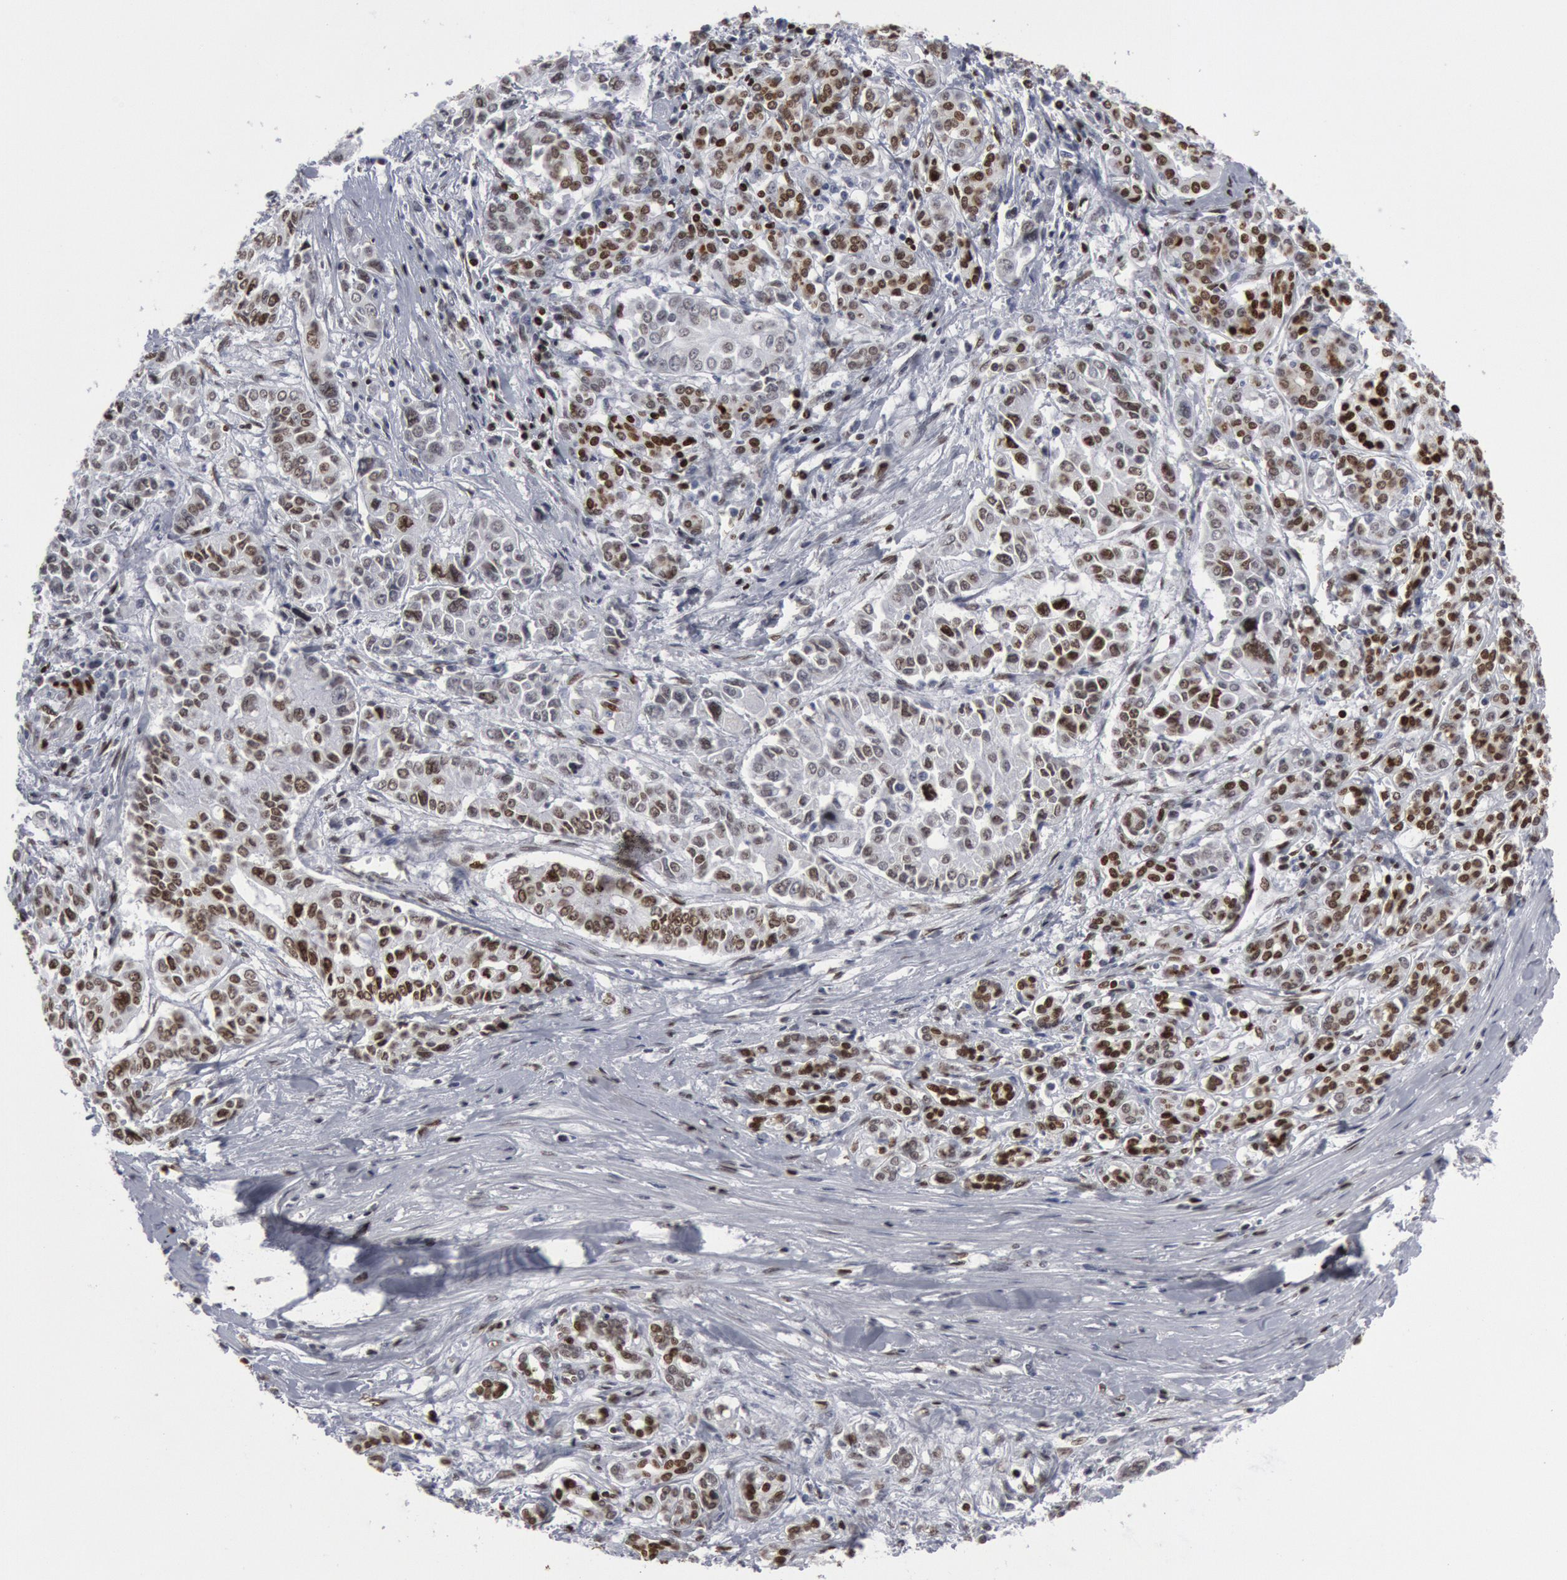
{"staining": {"intensity": "weak", "quantity": "<25%", "location": "nuclear"}, "tissue": "pancreatic cancer", "cell_type": "Tumor cells", "image_type": "cancer", "snomed": [{"axis": "morphology", "description": "Adenocarcinoma, NOS"}, {"axis": "topography", "description": "Pancreas"}], "caption": "High power microscopy micrograph of an immunohistochemistry histopathology image of adenocarcinoma (pancreatic), revealing no significant positivity in tumor cells.", "gene": "MECP2", "patient": {"sex": "female", "age": 52}}